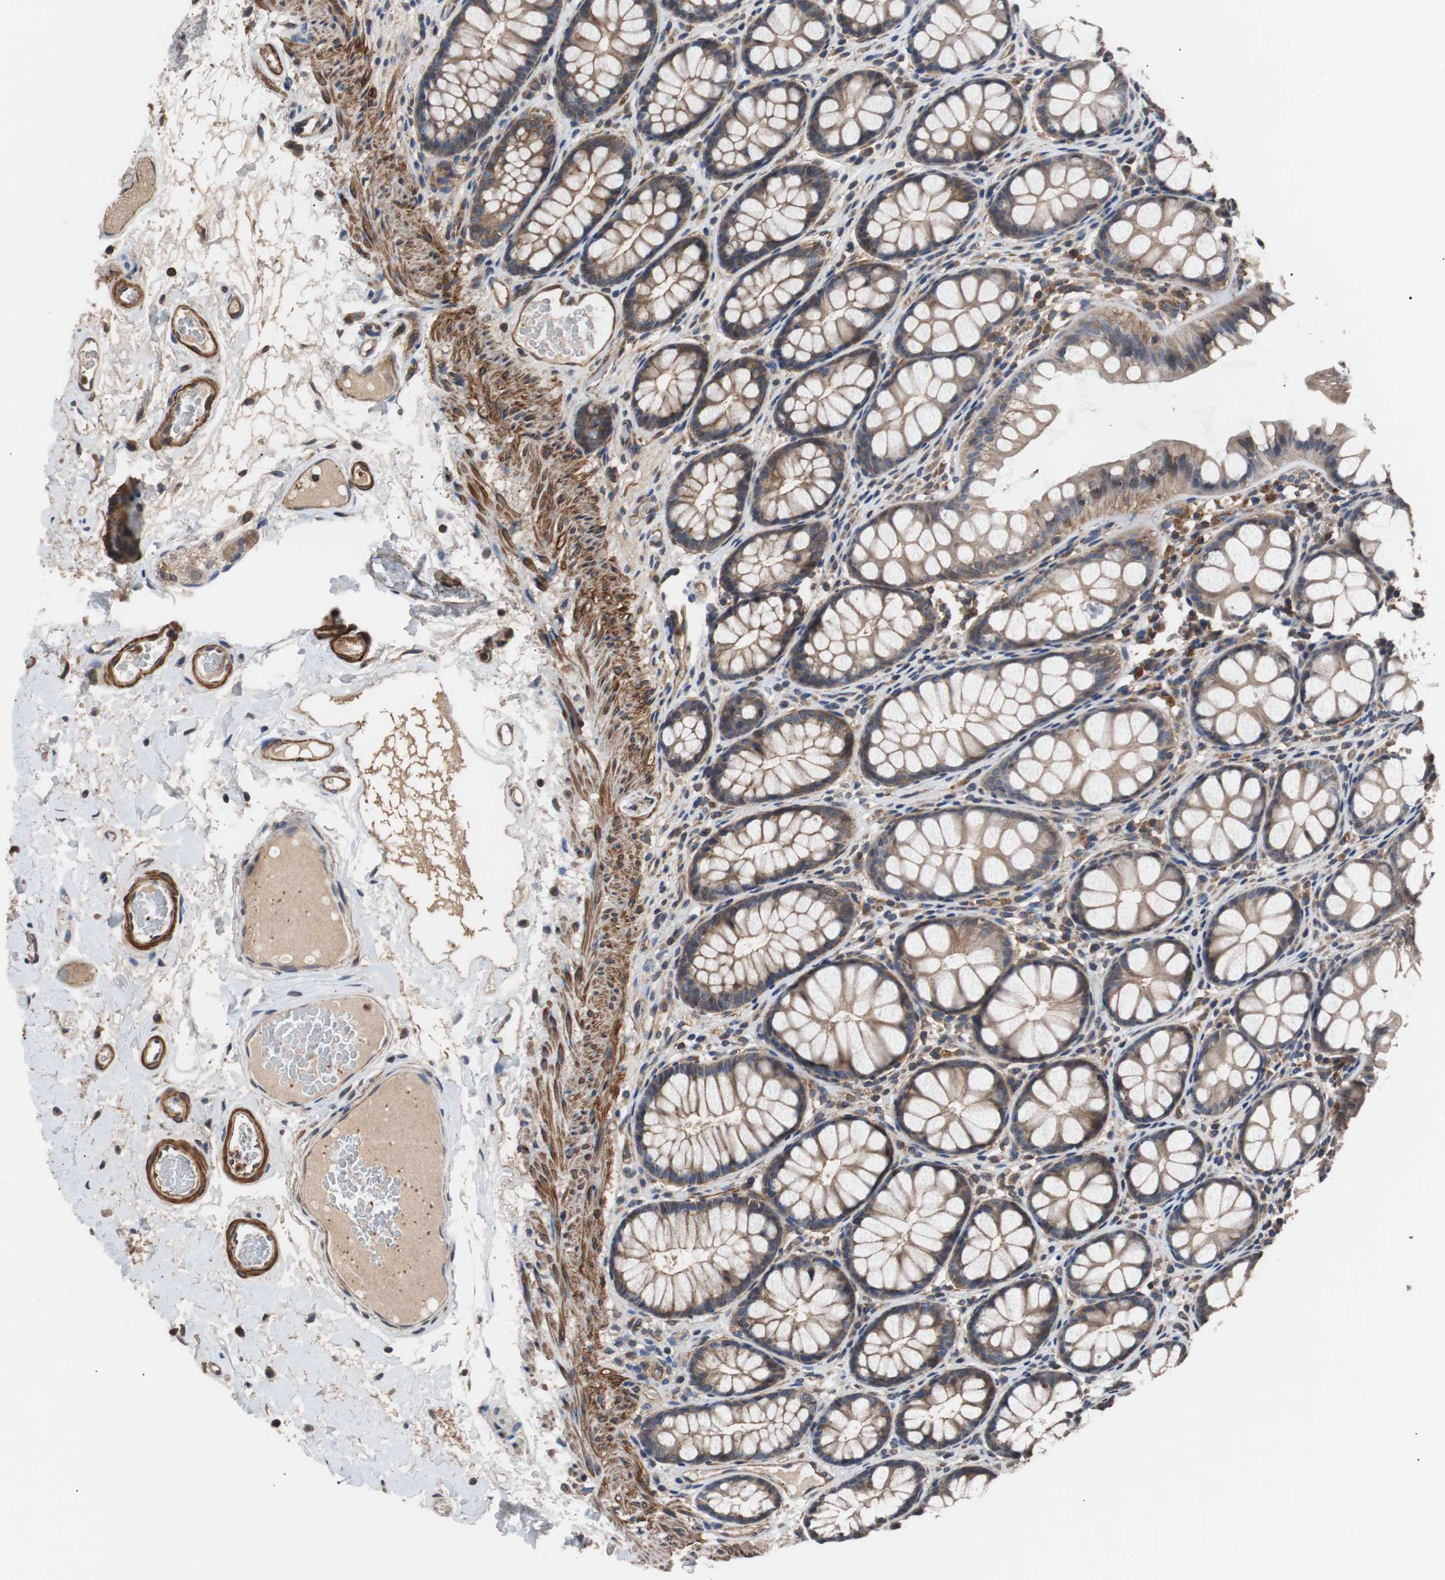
{"staining": {"intensity": "strong", "quantity": ">75%", "location": "cytoplasmic/membranous"}, "tissue": "colon", "cell_type": "Endothelial cells", "image_type": "normal", "snomed": [{"axis": "morphology", "description": "Normal tissue, NOS"}, {"axis": "topography", "description": "Colon"}], "caption": "Immunohistochemistry (IHC) (DAB) staining of normal human colon exhibits strong cytoplasmic/membranous protein staining in about >75% of endothelial cells.", "gene": "PITRM1", "patient": {"sex": "female", "age": 55}}